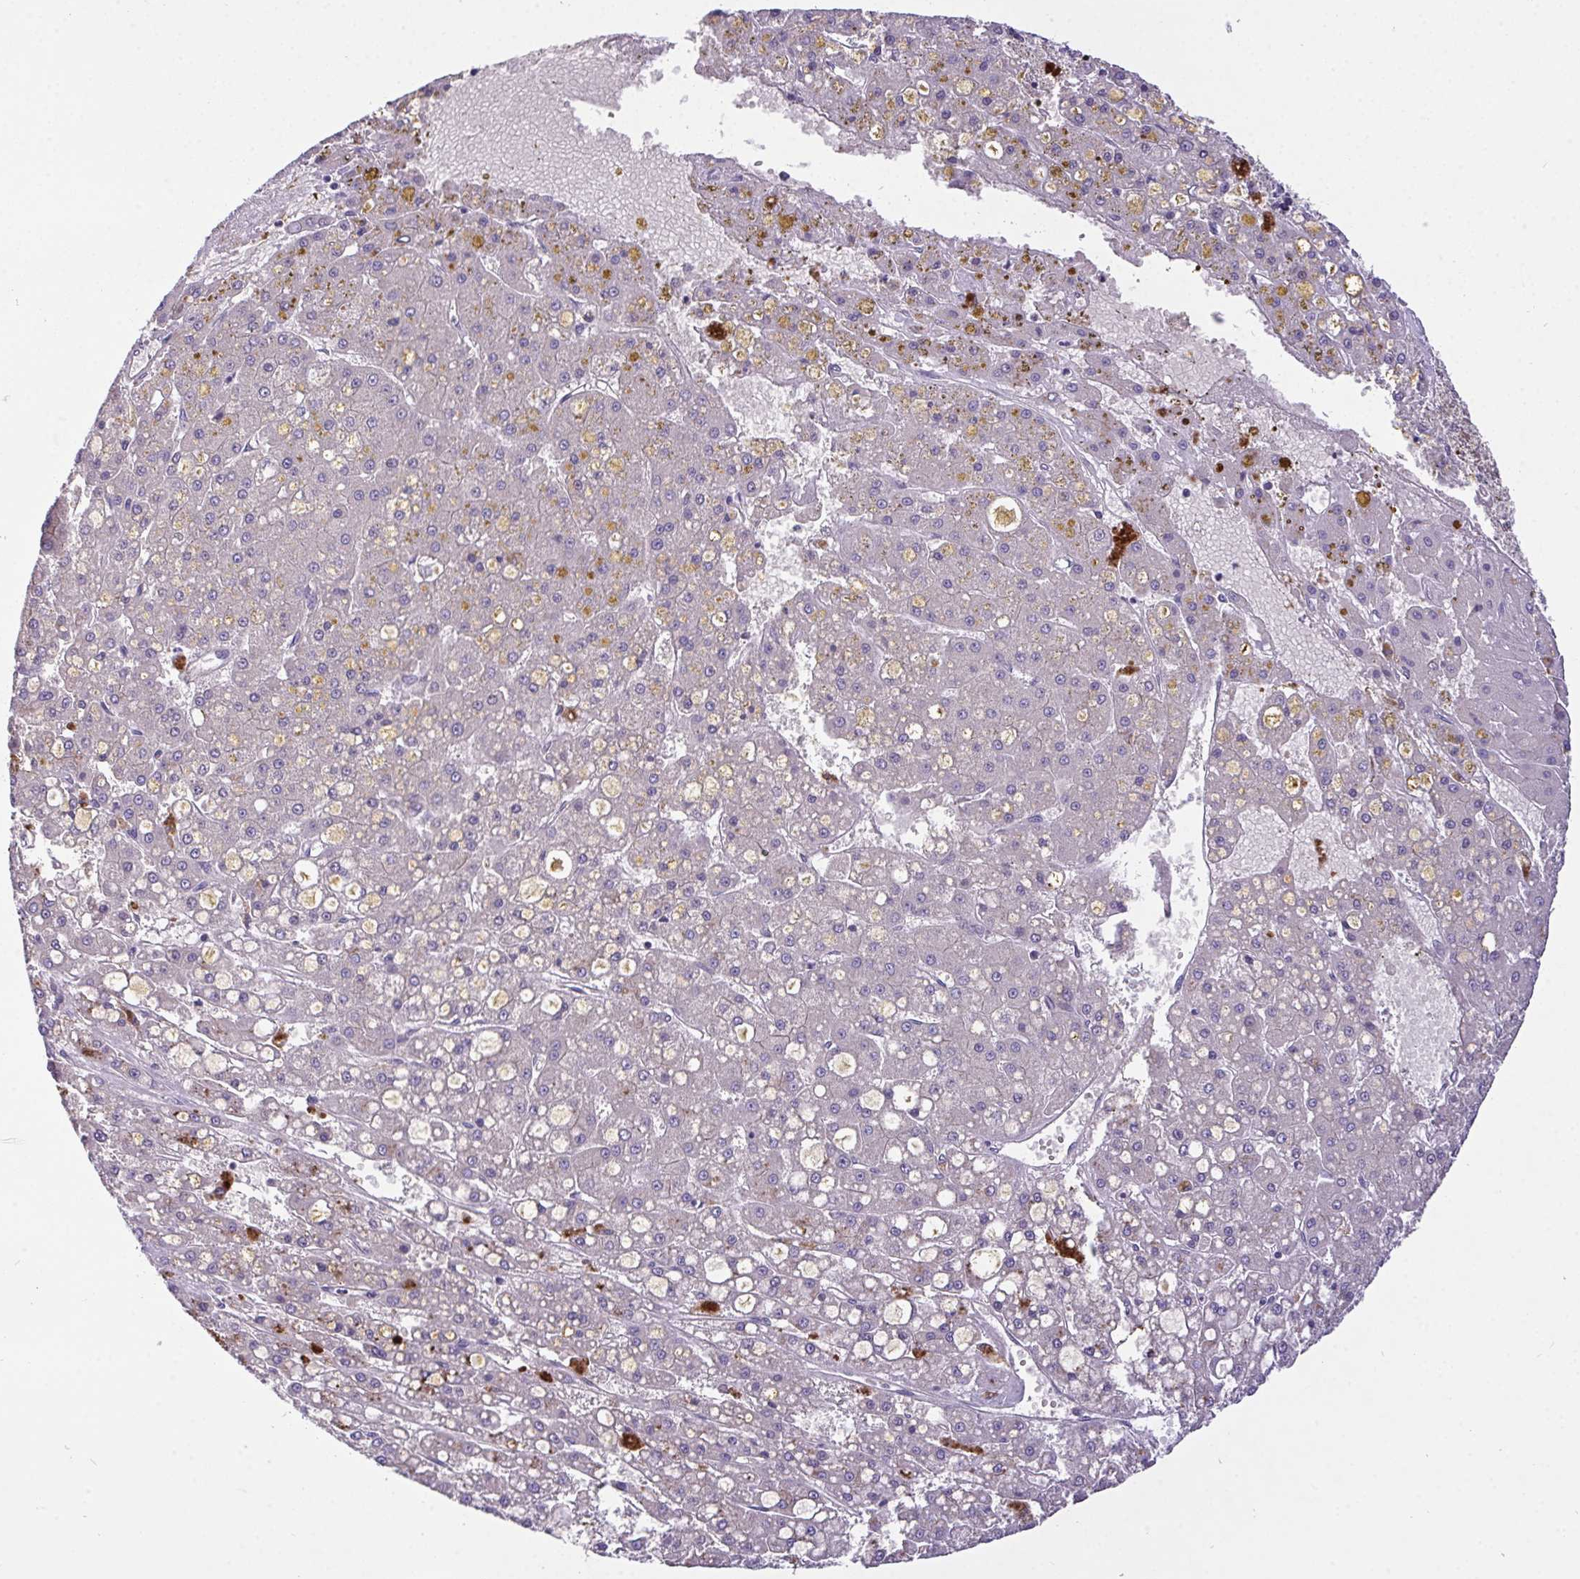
{"staining": {"intensity": "negative", "quantity": "none", "location": "none"}, "tissue": "liver cancer", "cell_type": "Tumor cells", "image_type": "cancer", "snomed": [{"axis": "morphology", "description": "Carcinoma, Hepatocellular, NOS"}, {"axis": "topography", "description": "Liver"}], "caption": "High power microscopy image of an immunohistochemistry micrograph of hepatocellular carcinoma (liver), revealing no significant staining in tumor cells.", "gene": "ZNF581", "patient": {"sex": "male", "age": 67}}